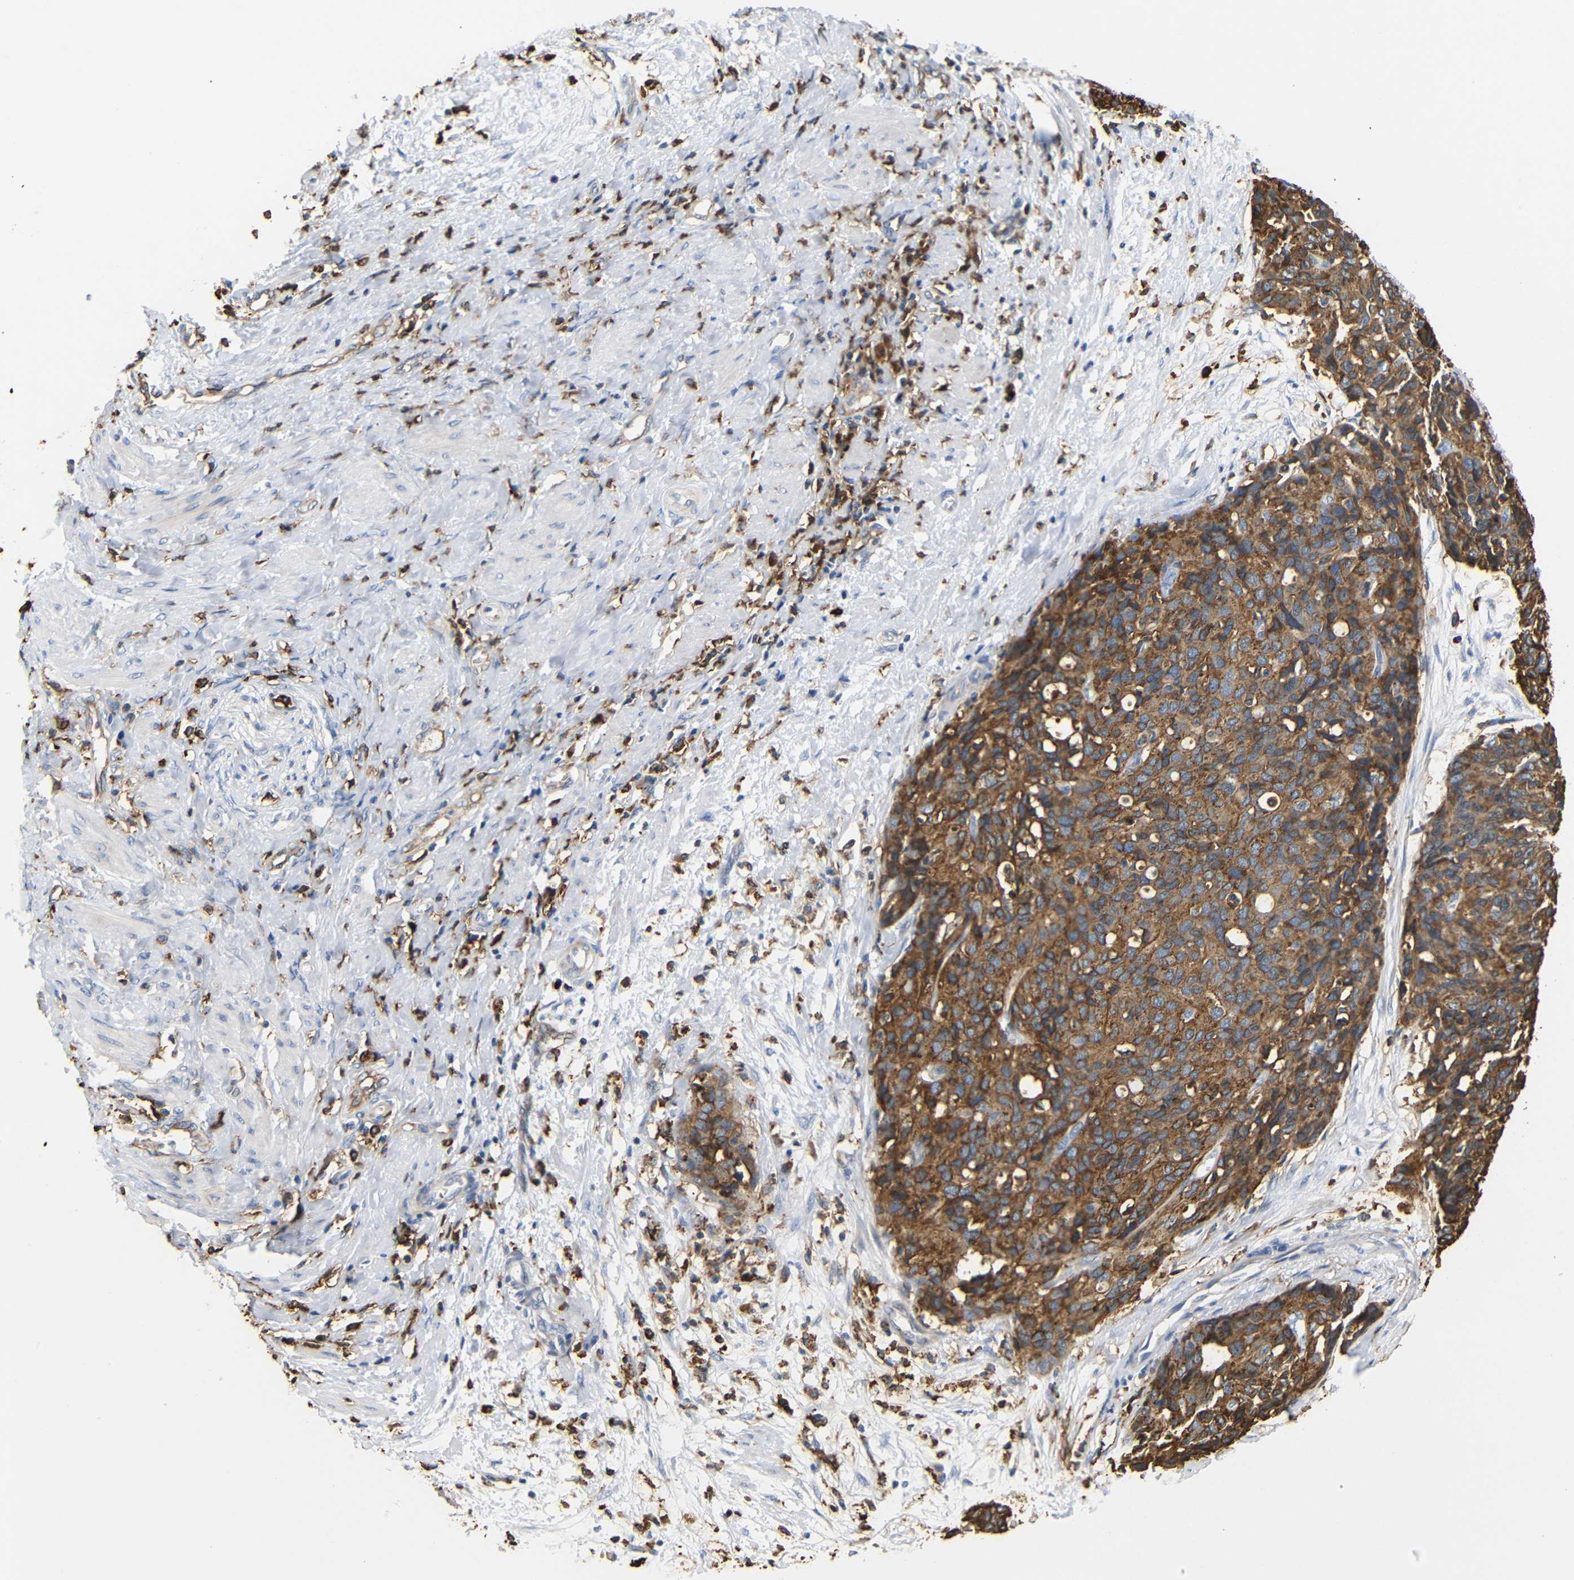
{"staining": {"intensity": "moderate", "quantity": ">75%", "location": "cytoplasmic/membranous"}, "tissue": "ovarian cancer", "cell_type": "Tumor cells", "image_type": "cancer", "snomed": [{"axis": "morphology", "description": "Carcinoma, endometroid"}, {"axis": "topography", "description": "Ovary"}], "caption": "Ovarian cancer (endometroid carcinoma) stained for a protein (brown) exhibits moderate cytoplasmic/membranous positive expression in approximately >75% of tumor cells.", "gene": "HLA-DQB1", "patient": {"sex": "female", "age": 60}}